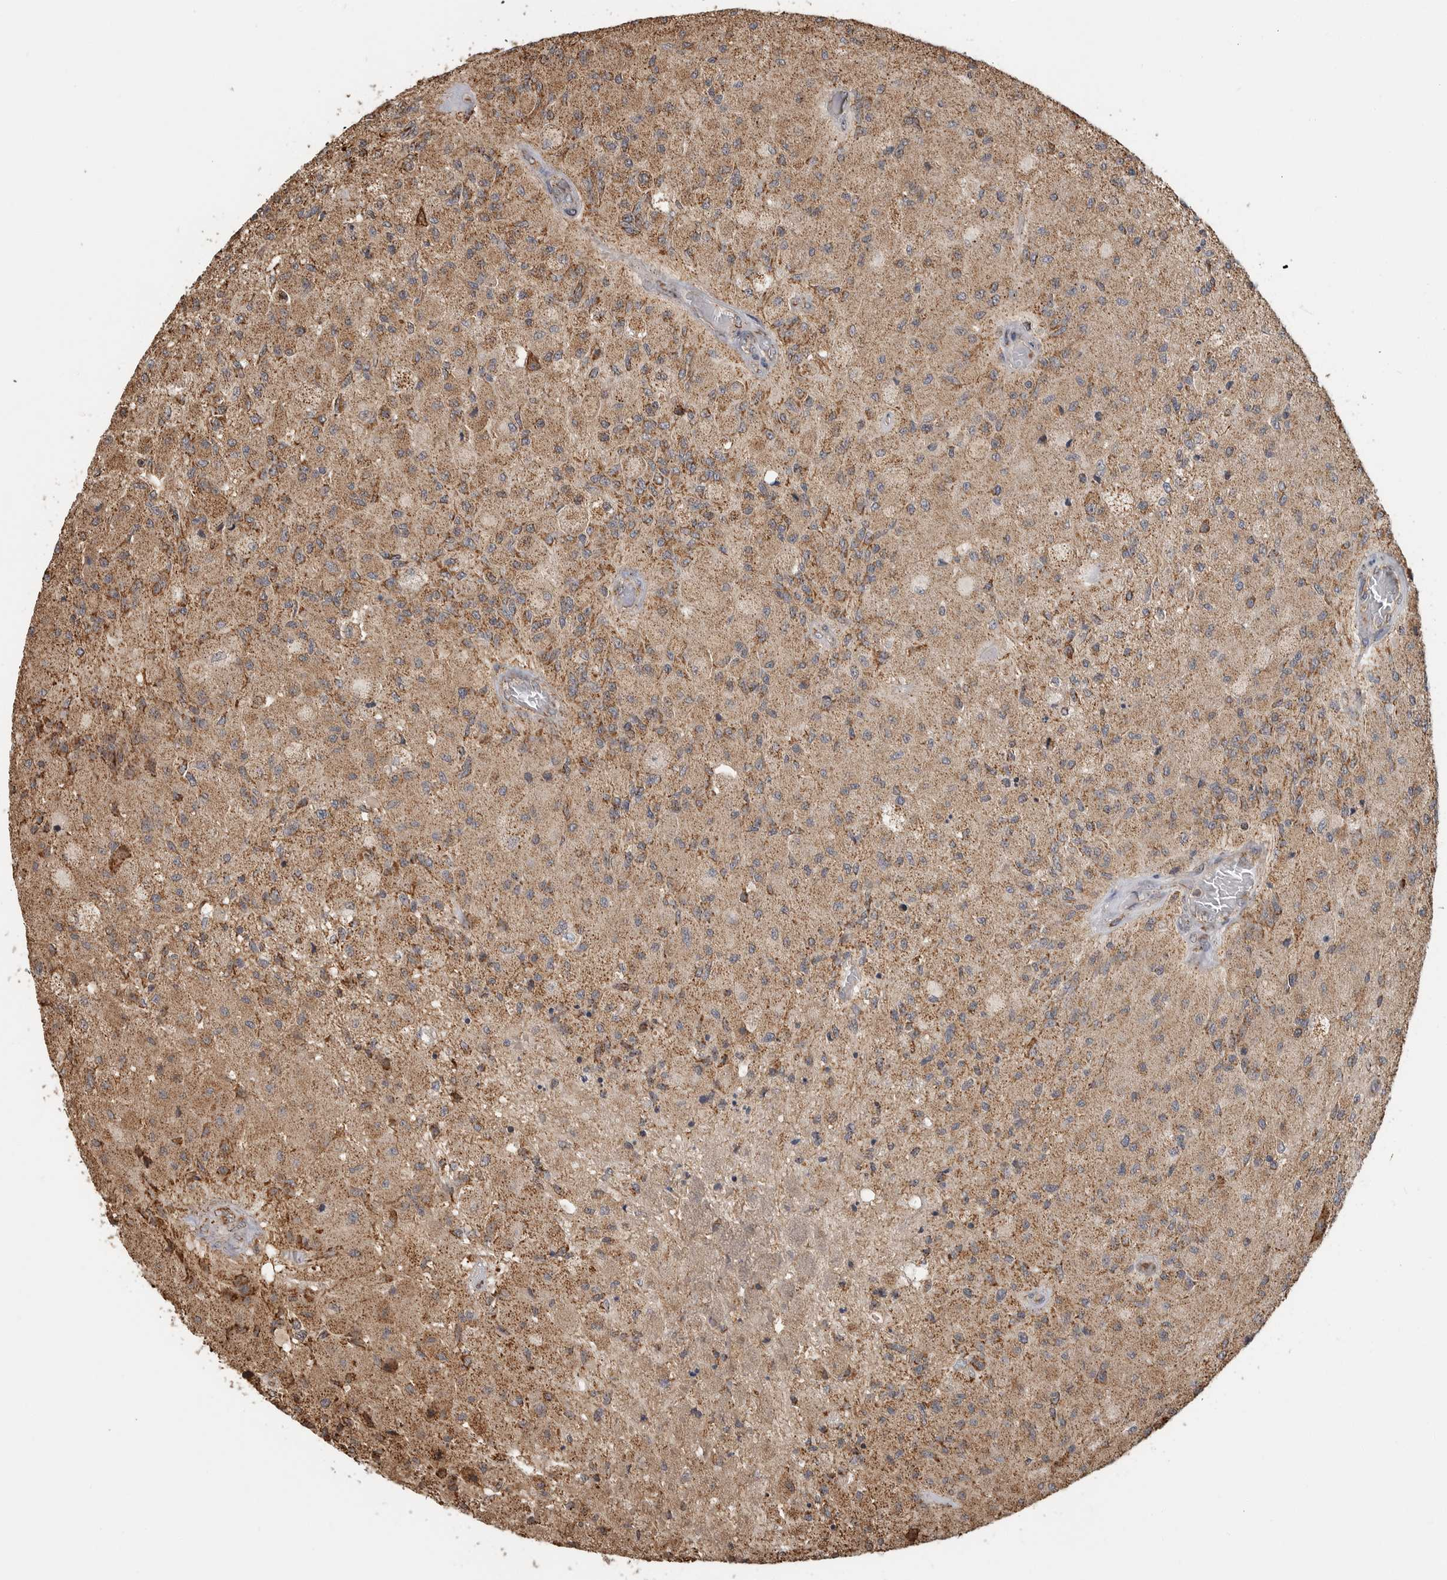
{"staining": {"intensity": "moderate", "quantity": ">75%", "location": "cytoplasmic/membranous"}, "tissue": "glioma", "cell_type": "Tumor cells", "image_type": "cancer", "snomed": [{"axis": "morphology", "description": "Normal tissue, NOS"}, {"axis": "morphology", "description": "Glioma, malignant, High grade"}, {"axis": "topography", "description": "Cerebral cortex"}], "caption": "A brown stain labels moderate cytoplasmic/membranous positivity of a protein in malignant glioma (high-grade) tumor cells.", "gene": "GCNT2", "patient": {"sex": "male", "age": 77}}